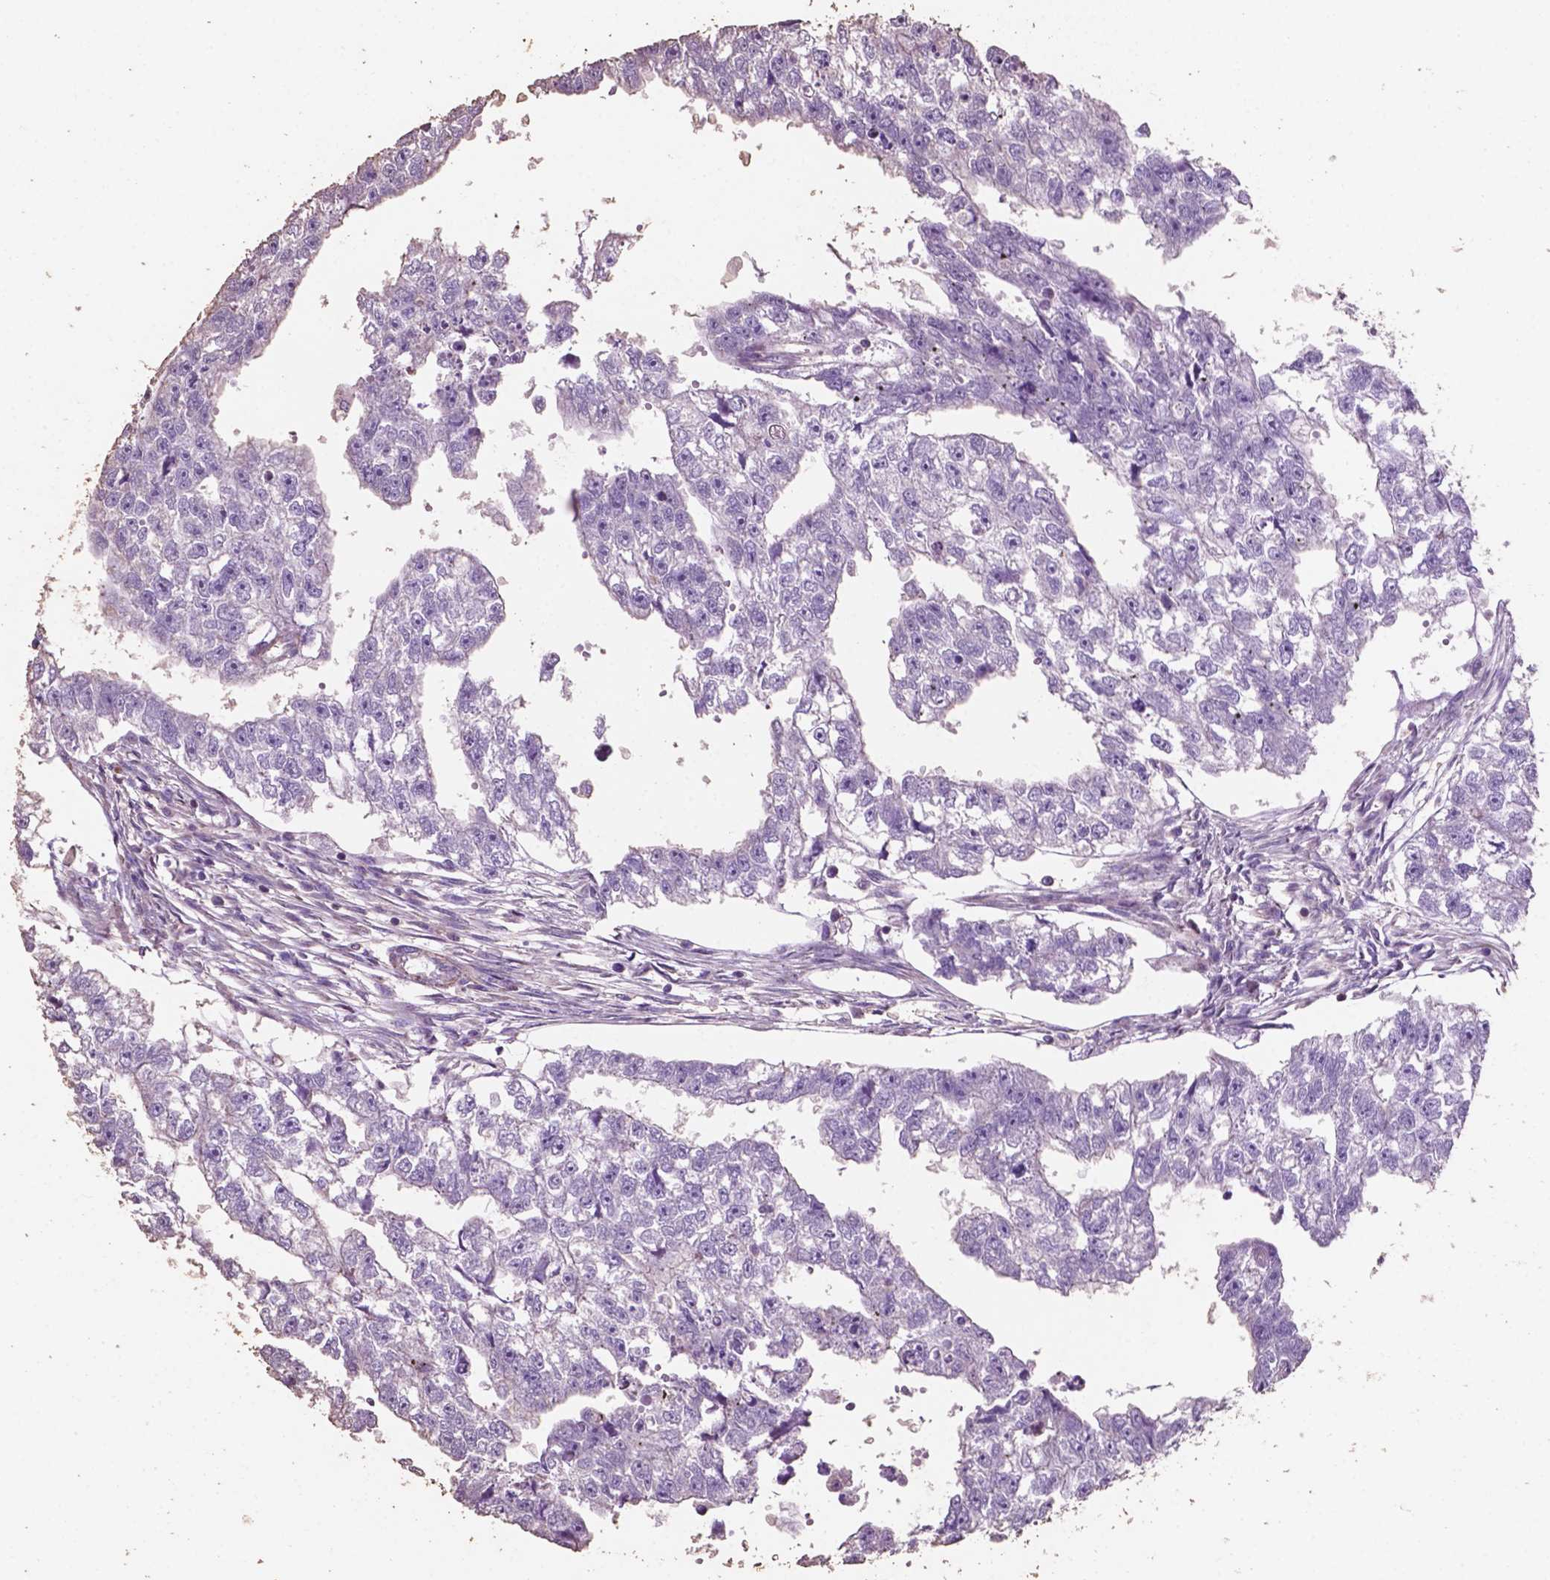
{"staining": {"intensity": "negative", "quantity": "none", "location": "none"}, "tissue": "testis cancer", "cell_type": "Tumor cells", "image_type": "cancer", "snomed": [{"axis": "morphology", "description": "Carcinoma, Embryonal, NOS"}, {"axis": "morphology", "description": "Teratoma, malignant, NOS"}, {"axis": "topography", "description": "Testis"}], "caption": "Tumor cells show no significant expression in testis cancer.", "gene": "COMMD4", "patient": {"sex": "male", "age": 44}}